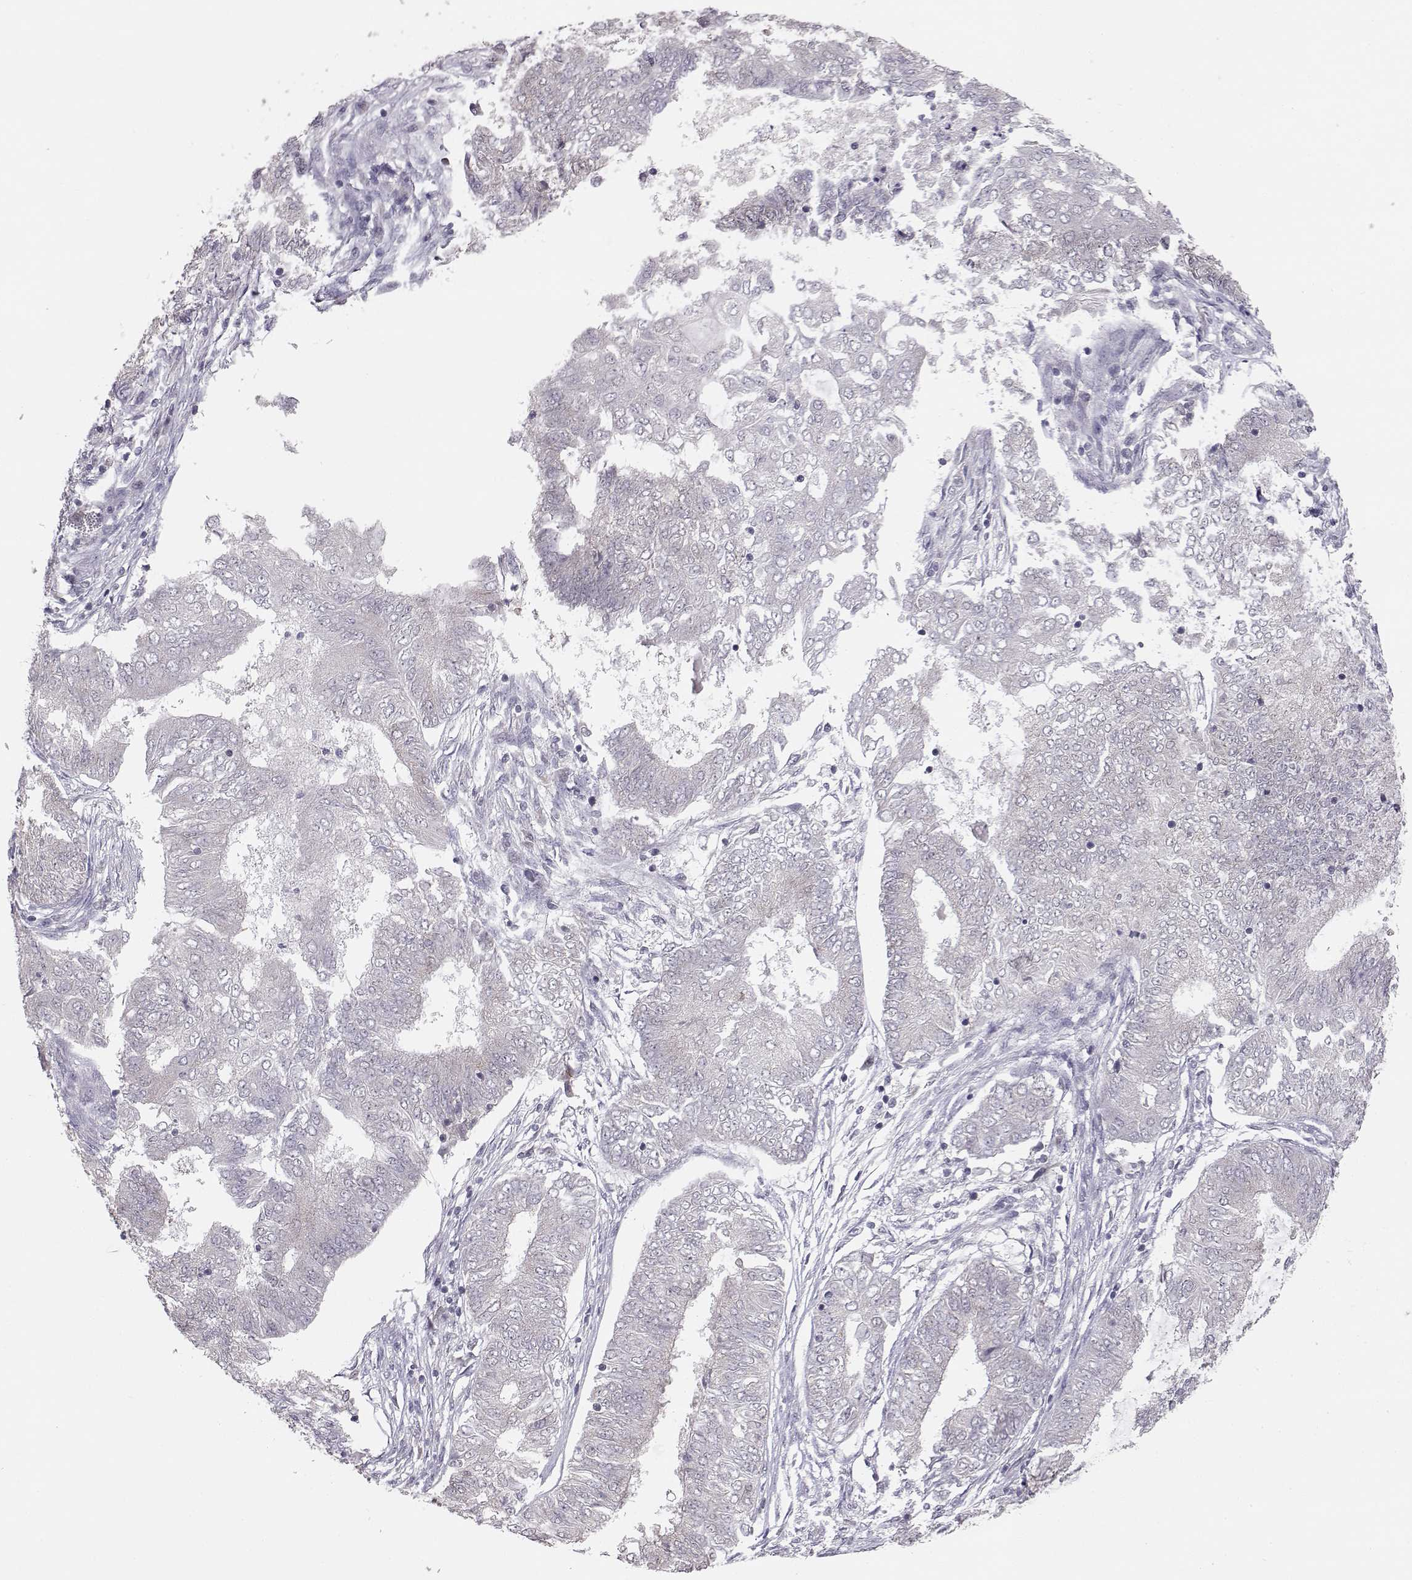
{"staining": {"intensity": "negative", "quantity": "none", "location": "none"}, "tissue": "endometrial cancer", "cell_type": "Tumor cells", "image_type": "cancer", "snomed": [{"axis": "morphology", "description": "Adenocarcinoma, NOS"}, {"axis": "topography", "description": "Endometrium"}], "caption": "Endometrial cancer (adenocarcinoma) stained for a protein using immunohistochemistry reveals no expression tumor cells.", "gene": "KIF13B", "patient": {"sex": "female", "age": 62}}